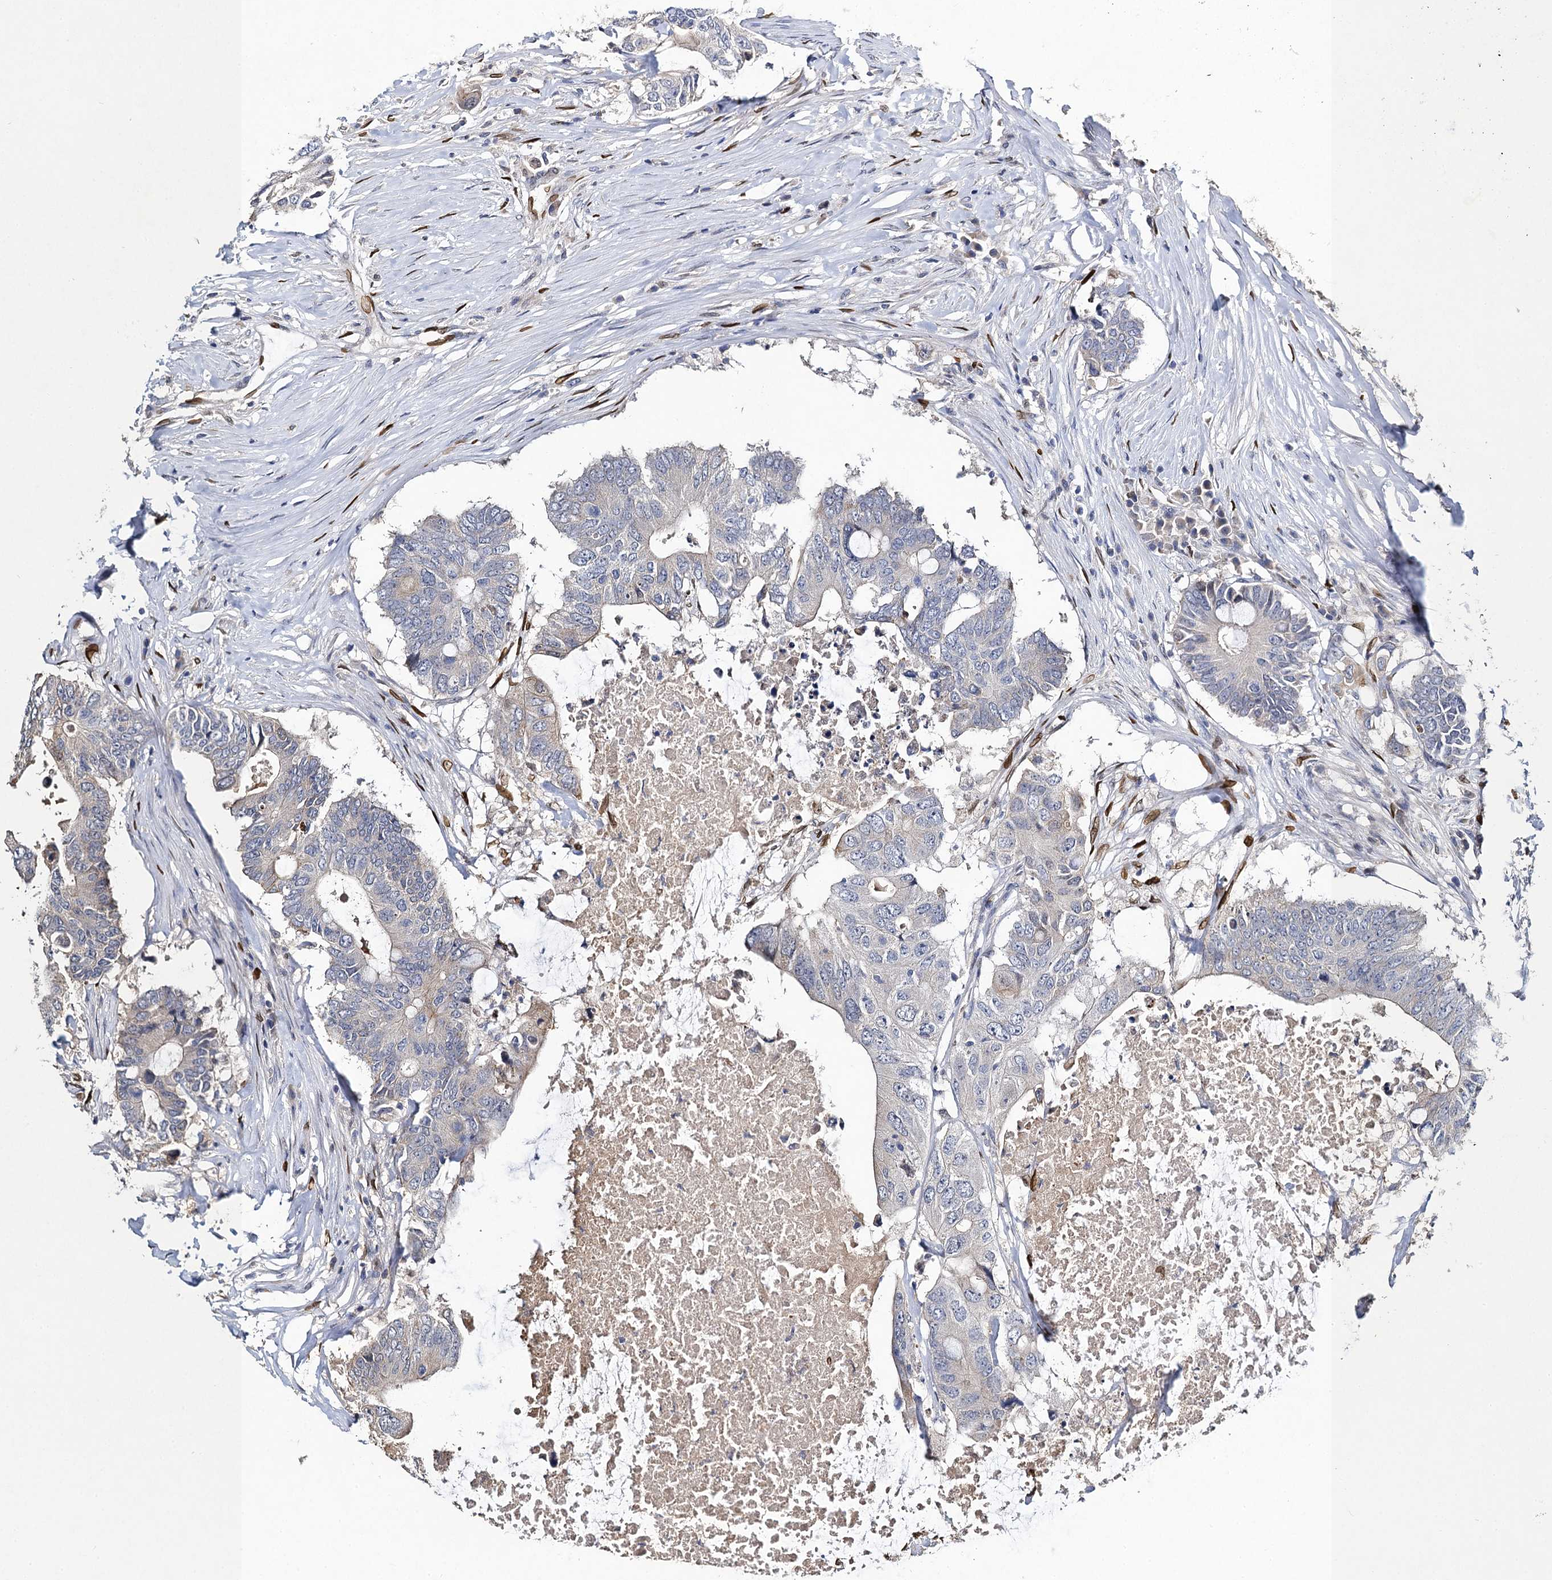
{"staining": {"intensity": "negative", "quantity": "none", "location": "none"}, "tissue": "colorectal cancer", "cell_type": "Tumor cells", "image_type": "cancer", "snomed": [{"axis": "morphology", "description": "Adenocarcinoma, NOS"}, {"axis": "topography", "description": "Colon"}], "caption": "DAB immunohistochemical staining of colorectal cancer demonstrates no significant positivity in tumor cells. Nuclei are stained in blue.", "gene": "SLC11A2", "patient": {"sex": "male", "age": 71}}